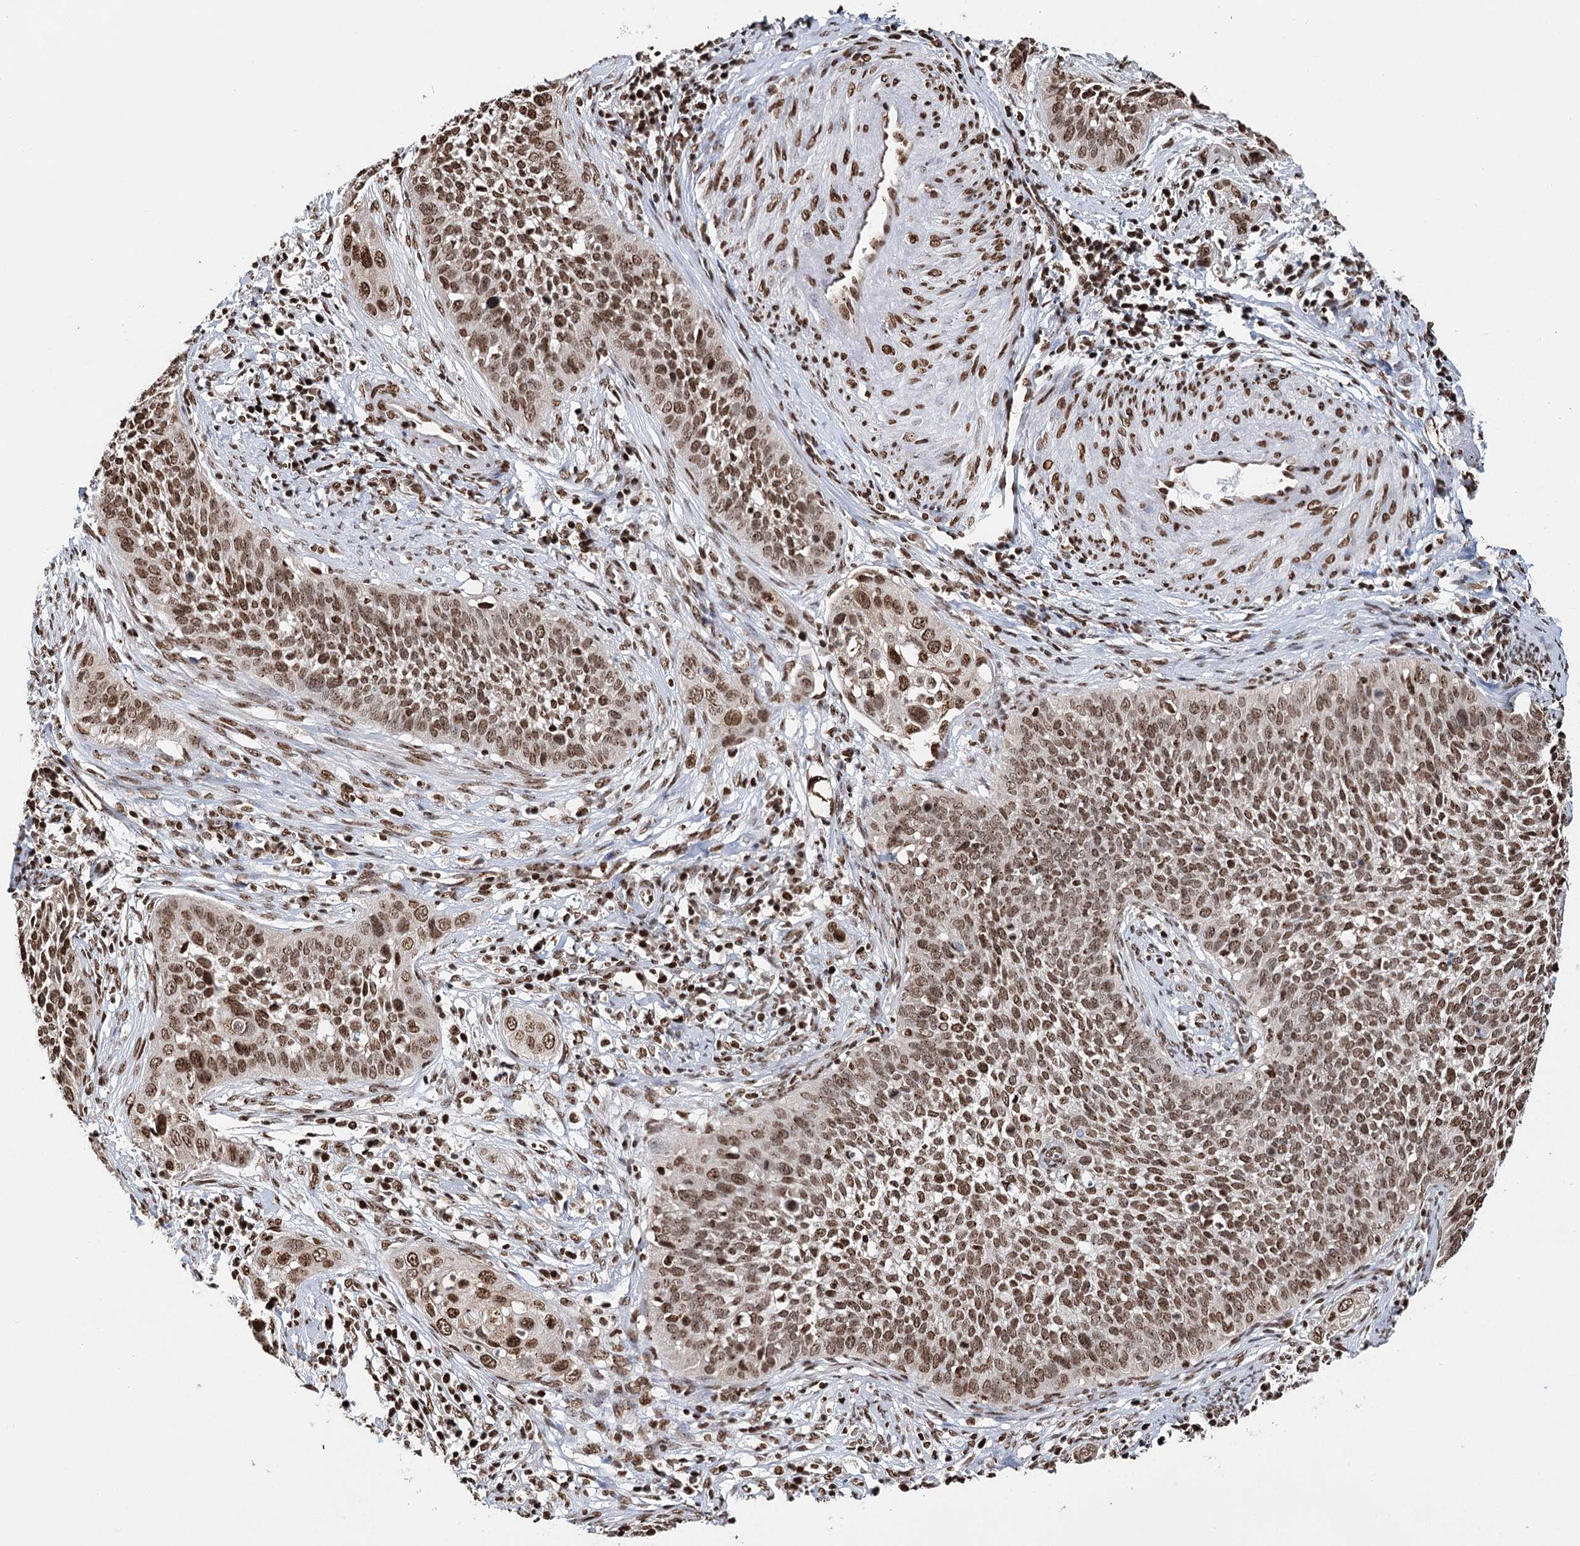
{"staining": {"intensity": "moderate", "quantity": ">75%", "location": "nuclear"}, "tissue": "cervical cancer", "cell_type": "Tumor cells", "image_type": "cancer", "snomed": [{"axis": "morphology", "description": "Squamous cell carcinoma, NOS"}, {"axis": "topography", "description": "Cervix"}], "caption": "Squamous cell carcinoma (cervical) was stained to show a protein in brown. There is medium levels of moderate nuclear positivity in approximately >75% of tumor cells.", "gene": "RPS27A", "patient": {"sex": "female", "age": 34}}